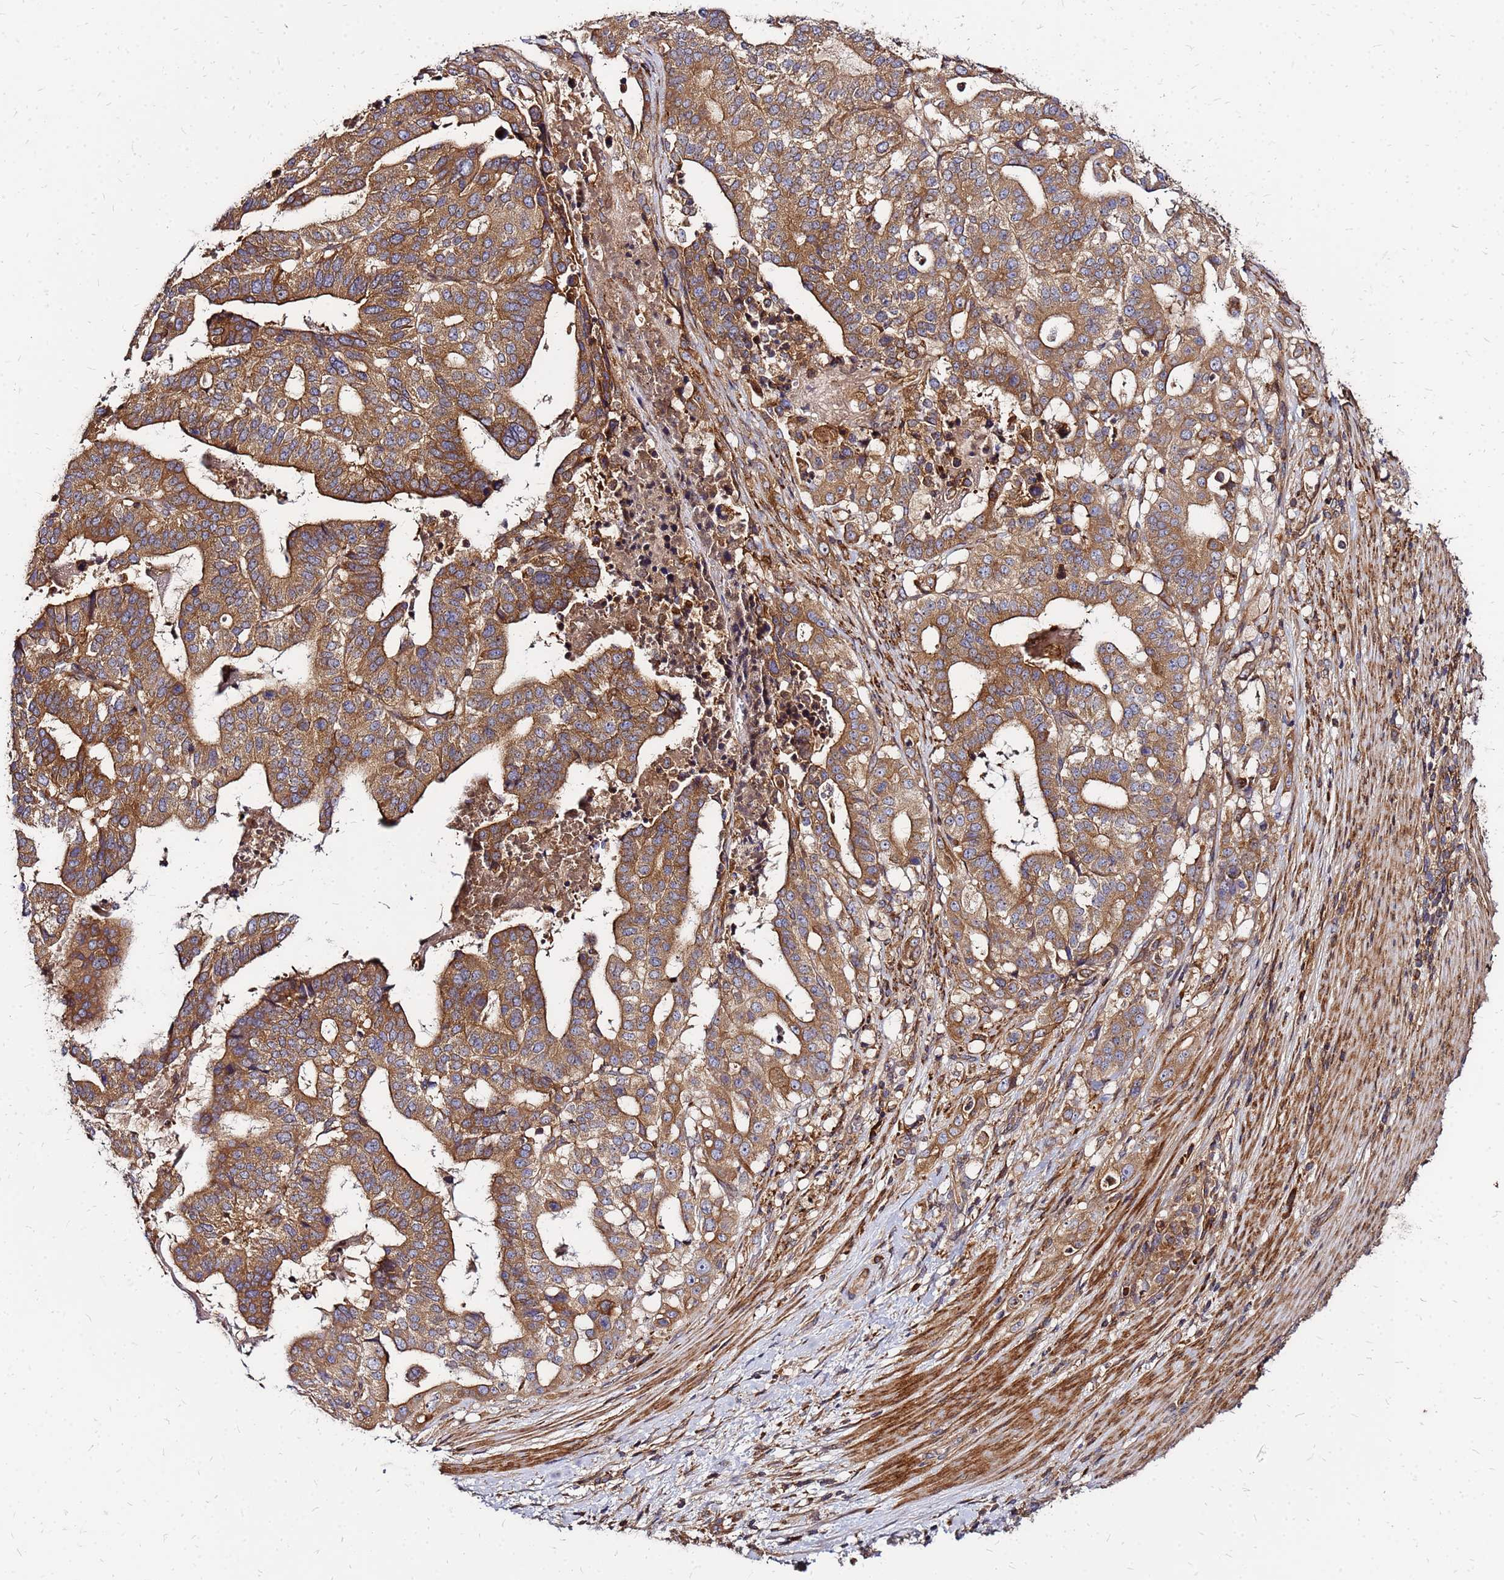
{"staining": {"intensity": "moderate", "quantity": ">75%", "location": "cytoplasmic/membranous"}, "tissue": "stomach cancer", "cell_type": "Tumor cells", "image_type": "cancer", "snomed": [{"axis": "morphology", "description": "Adenocarcinoma, NOS"}, {"axis": "topography", "description": "Stomach"}], "caption": "IHC of stomach cancer (adenocarcinoma) displays medium levels of moderate cytoplasmic/membranous staining in about >75% of tumor cells.", "gene": "CYBC1", "patient": {"sex": "male", "age": 48}}